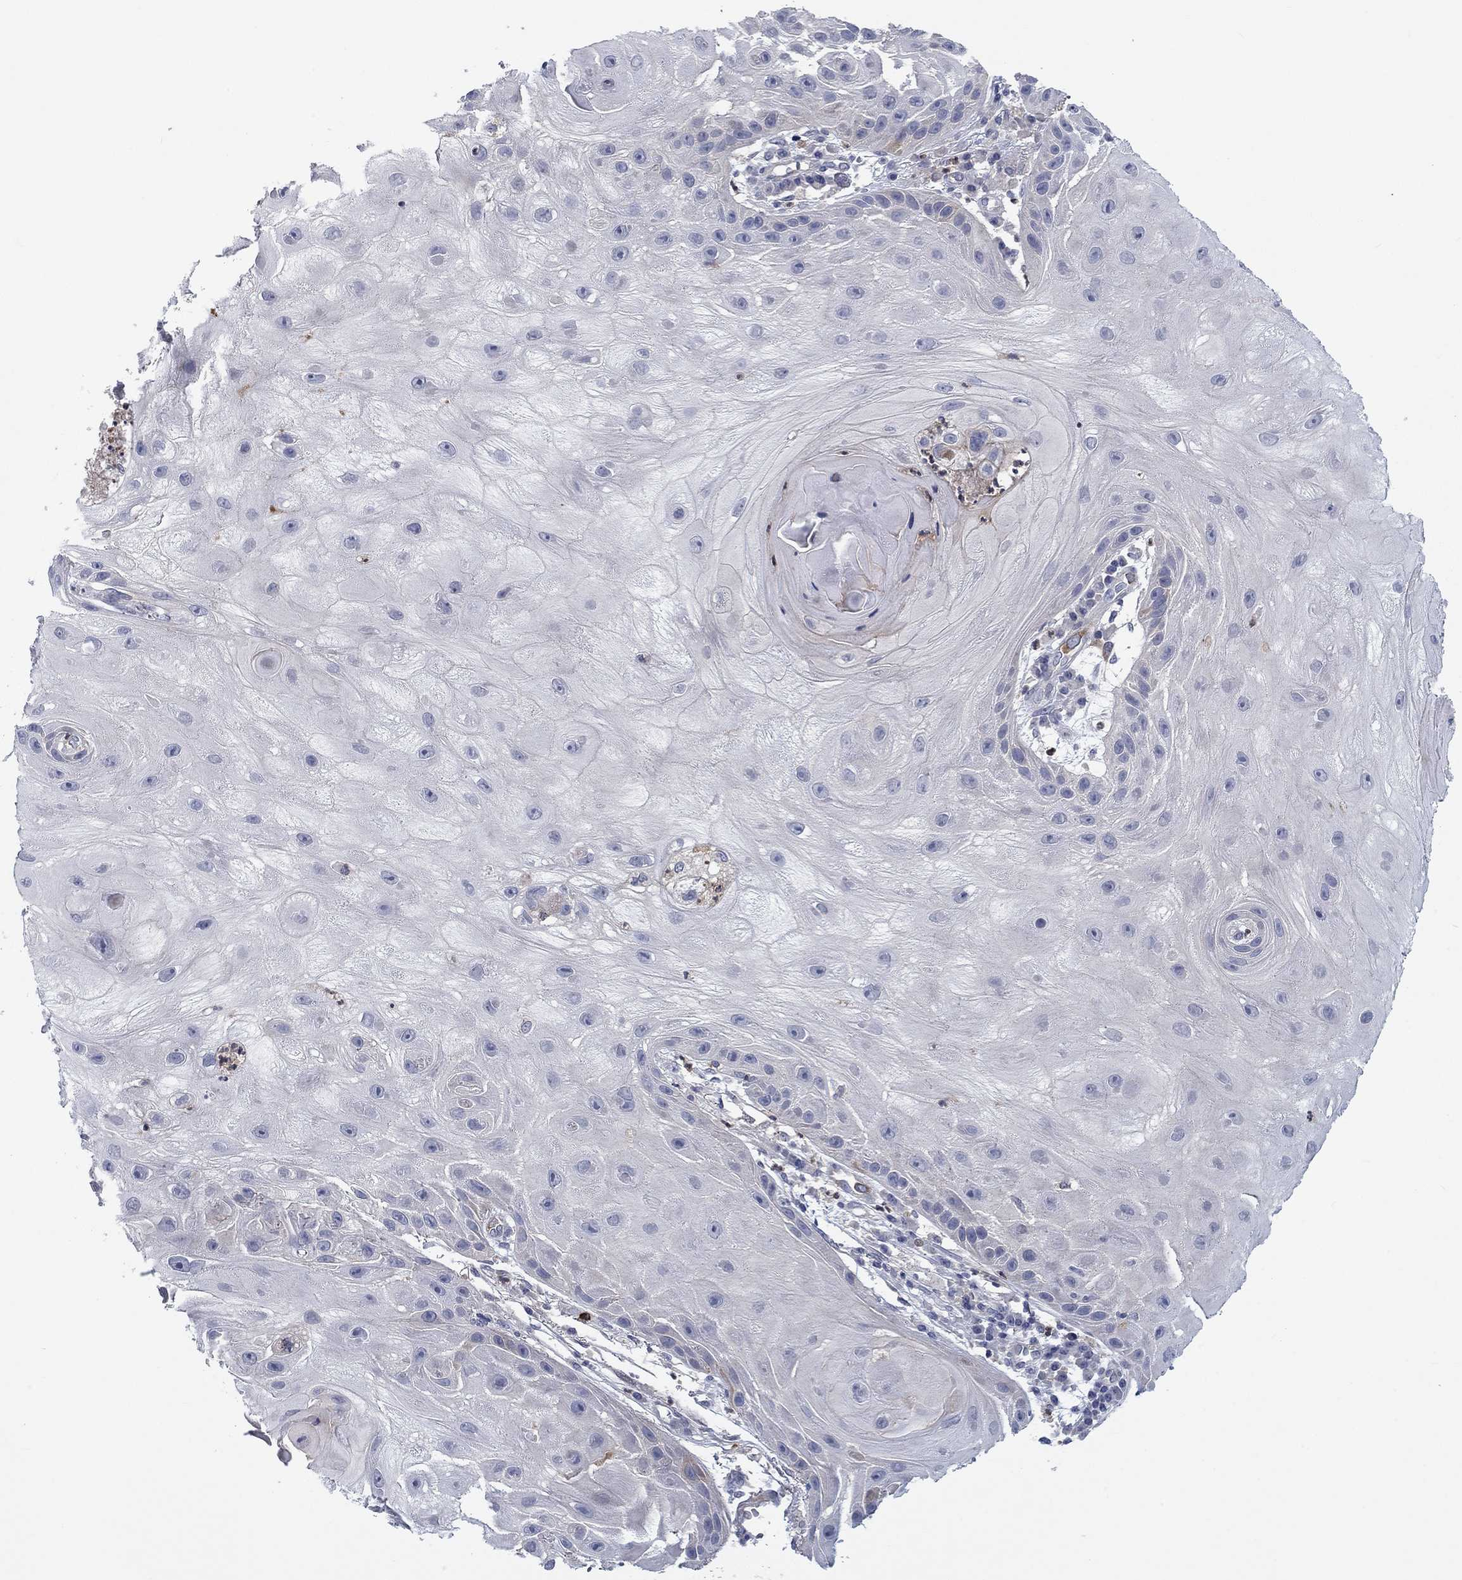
{"staining": {"intensity": "weak", "quantity": "<25%", "location": "cytoplasmic/membranous"}, "tissue": "skin cancer", "cell_type": "Tumor cells", "image_type": "cancer", "snomed": [{"axis": "morphology", "description": "Normal tissue, NOS"}, {"axis": "morphology", "description": "Squamous cell carcinoma, NOS"}, {"axis": "topography", "description": "Skin"}], "caption": "A high-resolution photomicrograph shows IHC staining of skin squamous cell carcinoma, which exhibits no significant expression in tumor cells. (DAB (3,3'-diaminobenzidine) IHC, high magnification).", "gene": "KIF15", "patient": {"sex": "male", "age": 79}}